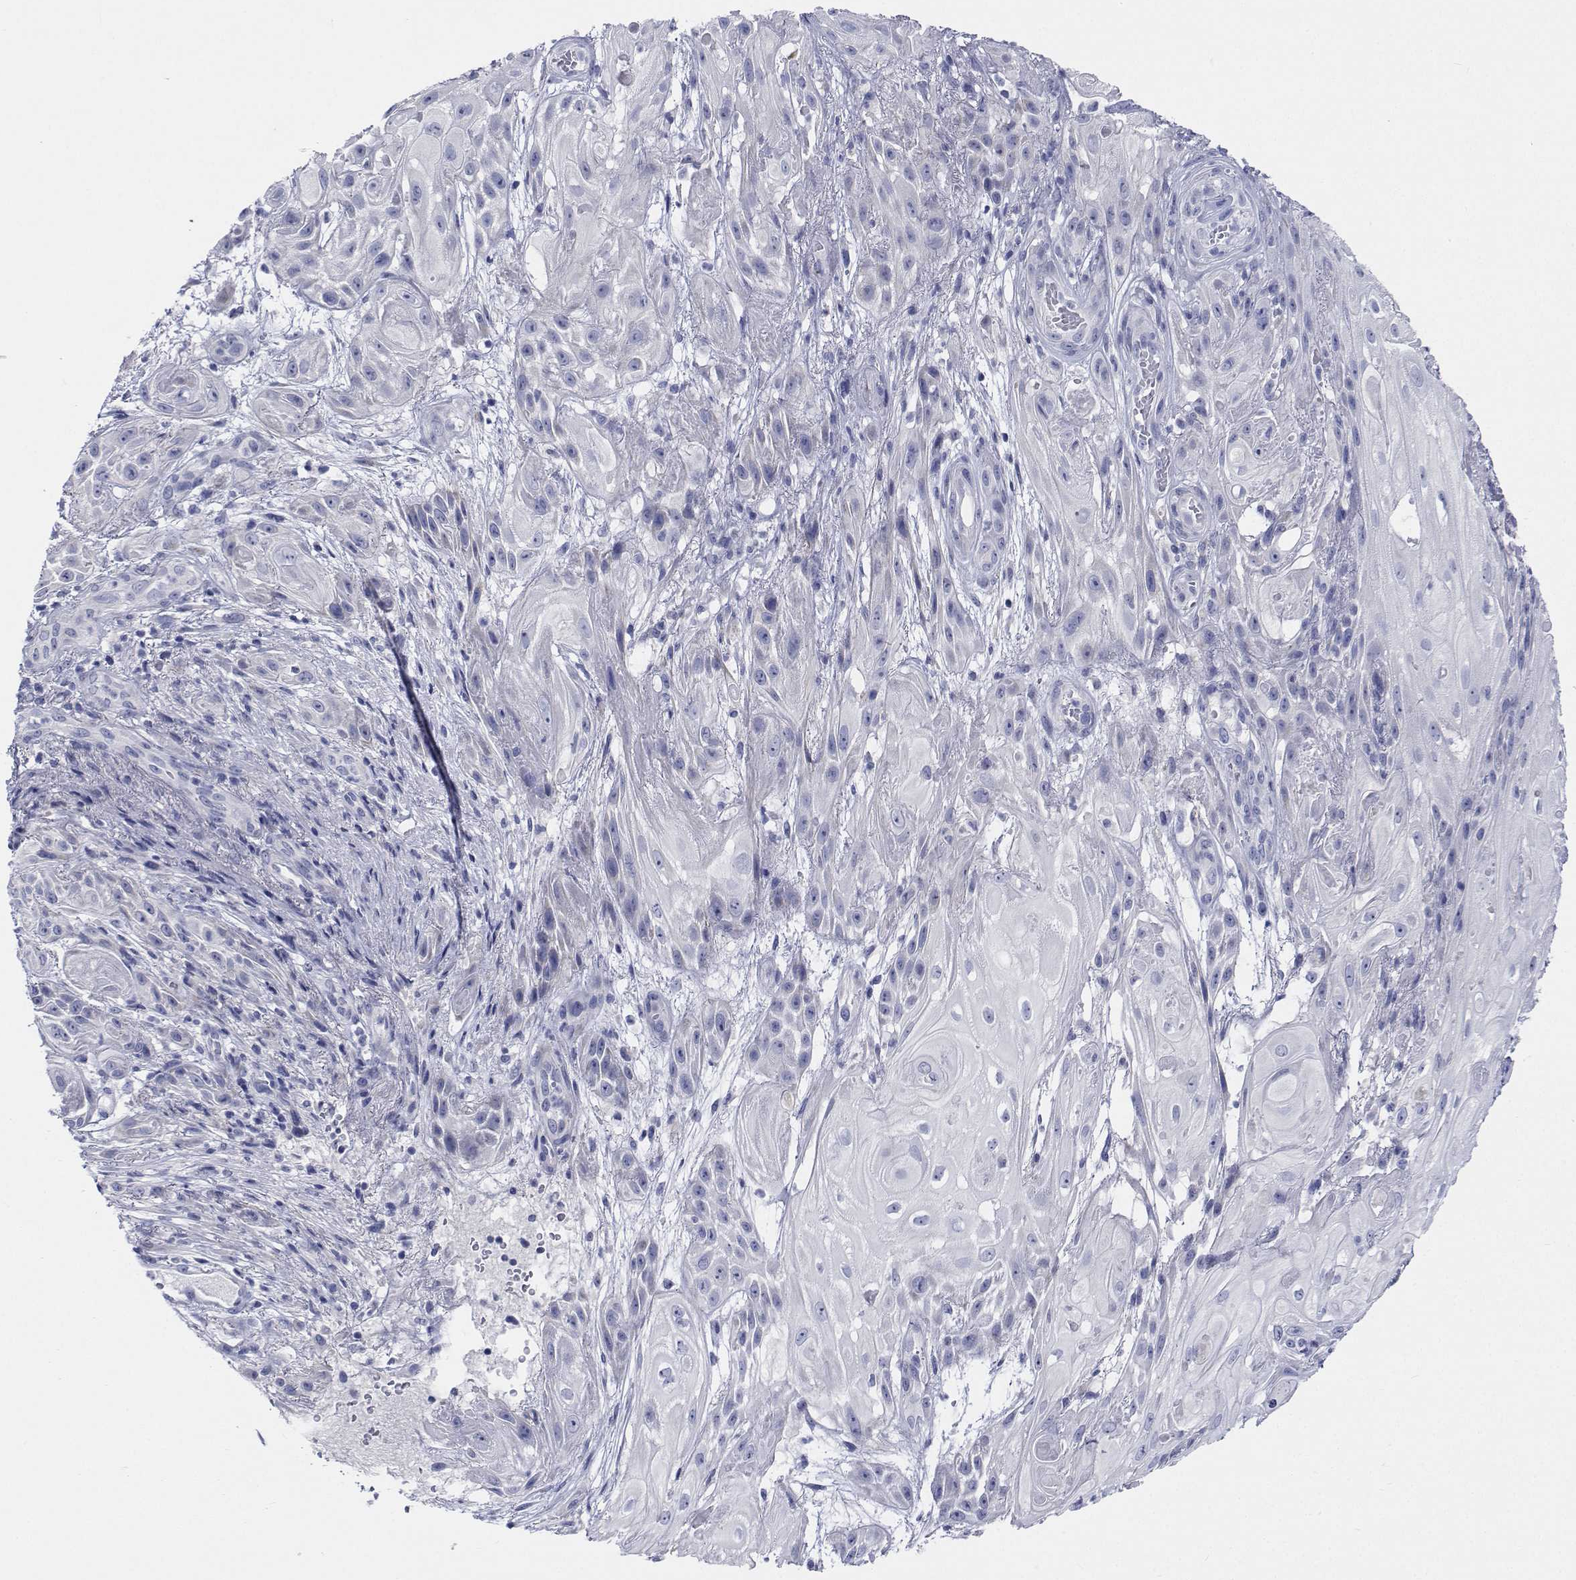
{"staining": {"intensity": "negative", "quantity": "none", "location": "none"}, "tissue": "skin cancer", "cell_type": "Tumor cells", "image_type": "cancer", "snomed": [{"axis": "morphology", "description": "Squamous cell carcinoma, NOS"}, {"axis": "topography", "description": "Skin"}], "caption": "This is an immunohistochemistry micrograph of human skin cancer (squamous cell carcinoma). There is no expression in tumor cells.", "gene": "CDHR3", "patient": {"sex": "male", "age": 62}}